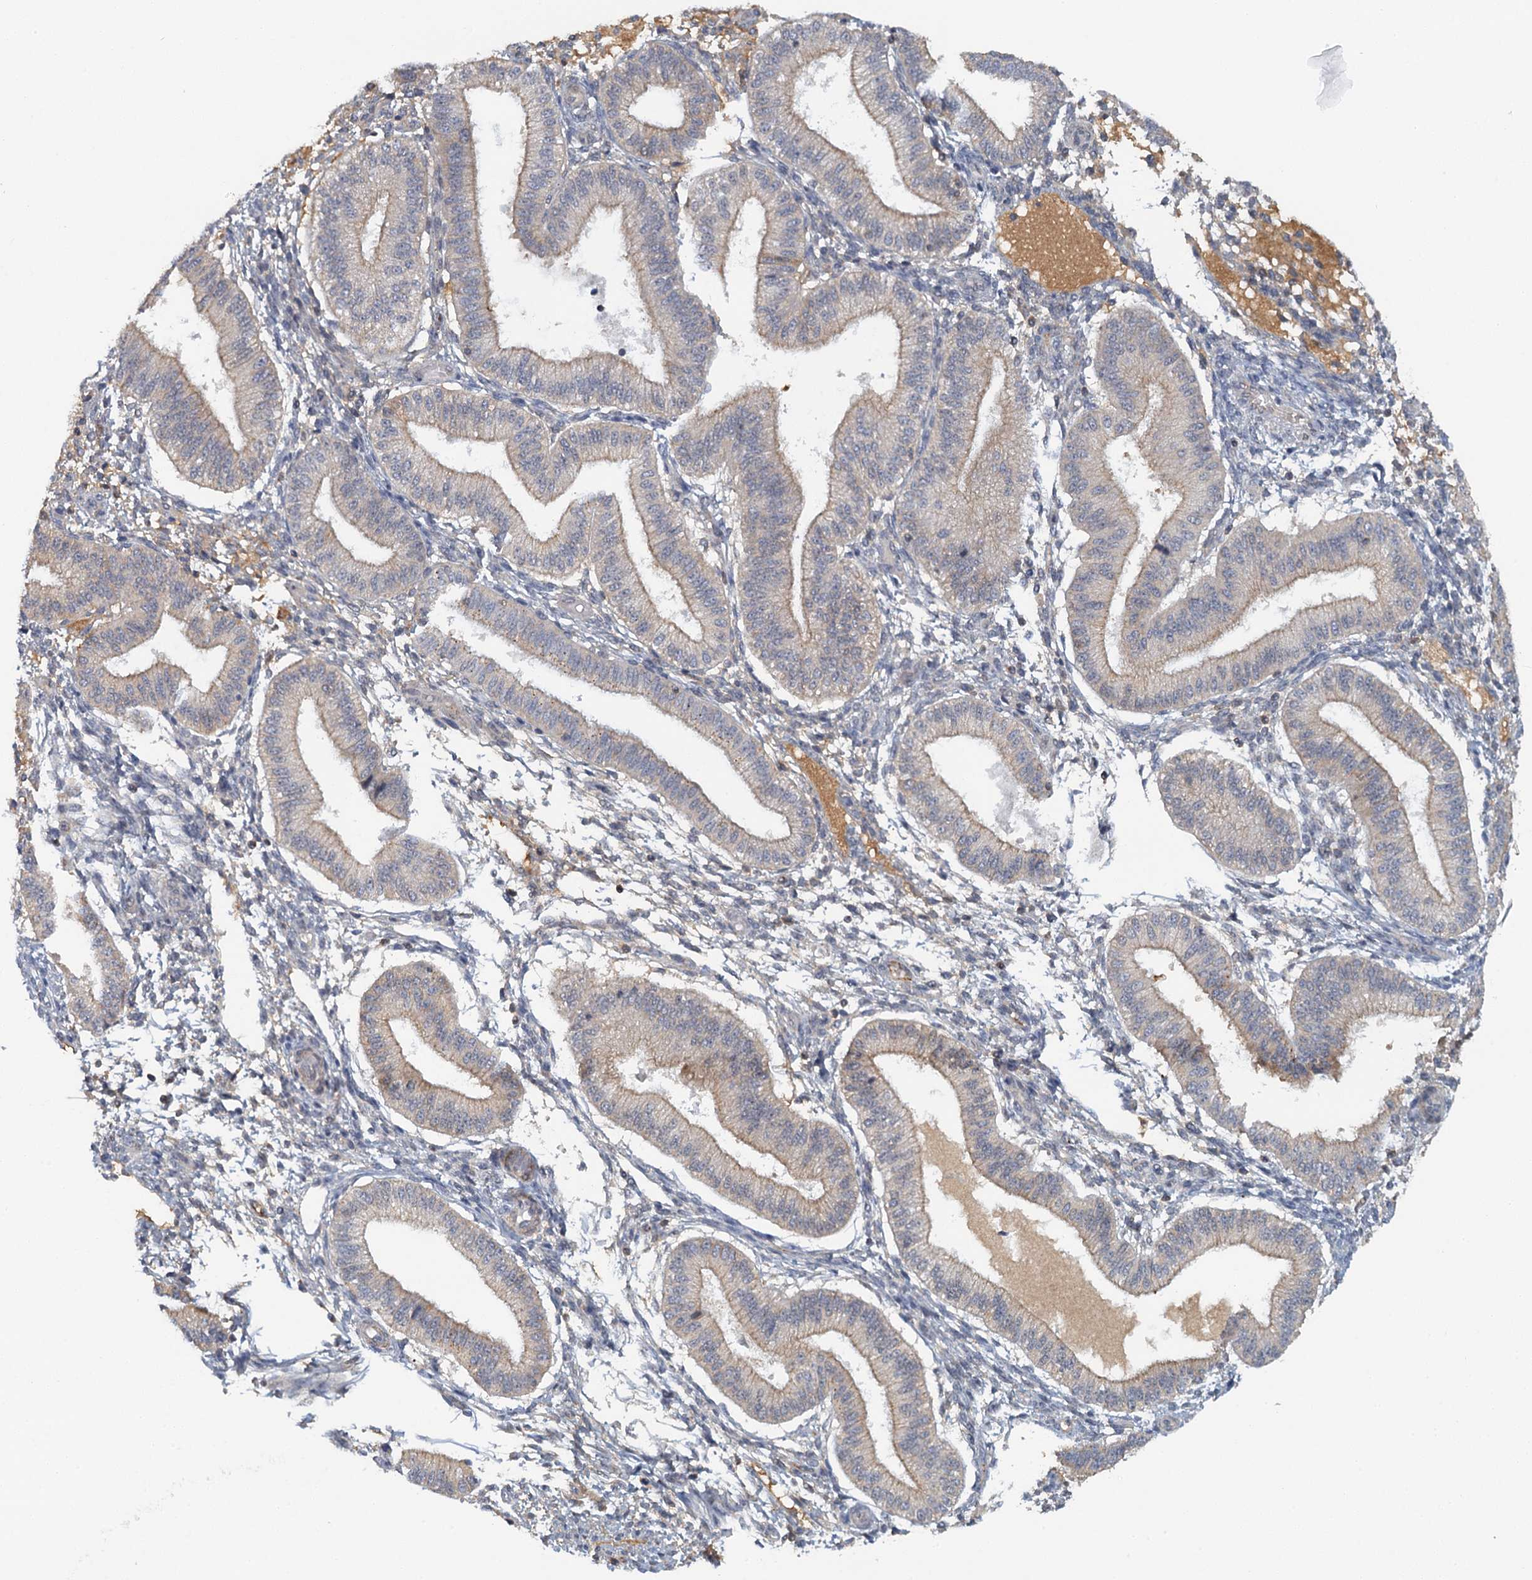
{"staining": {"intensity": "negative", "quantity": "none", "location": "none"}, "tissue": "endometrium", "cell_type": "Cells in endometrial stroma", "image_type": "normal", "snomed": [{"axis": "morphology", "description": "Normal tissue, NOS"}, {"axis": "topography", "description": "Endometrium"}], "caption": "A photomicrograph of human endometrium is negative for staining in cells in endometrial stroma. Brightfield microscopy of IHC stained with DAB (3,3'-diaminobenzidine) (brown) and hematoxylin (blue), captured at high magnification.", "gene": "GPATCH11", "patient": {"sex": "female", "age": 39}}